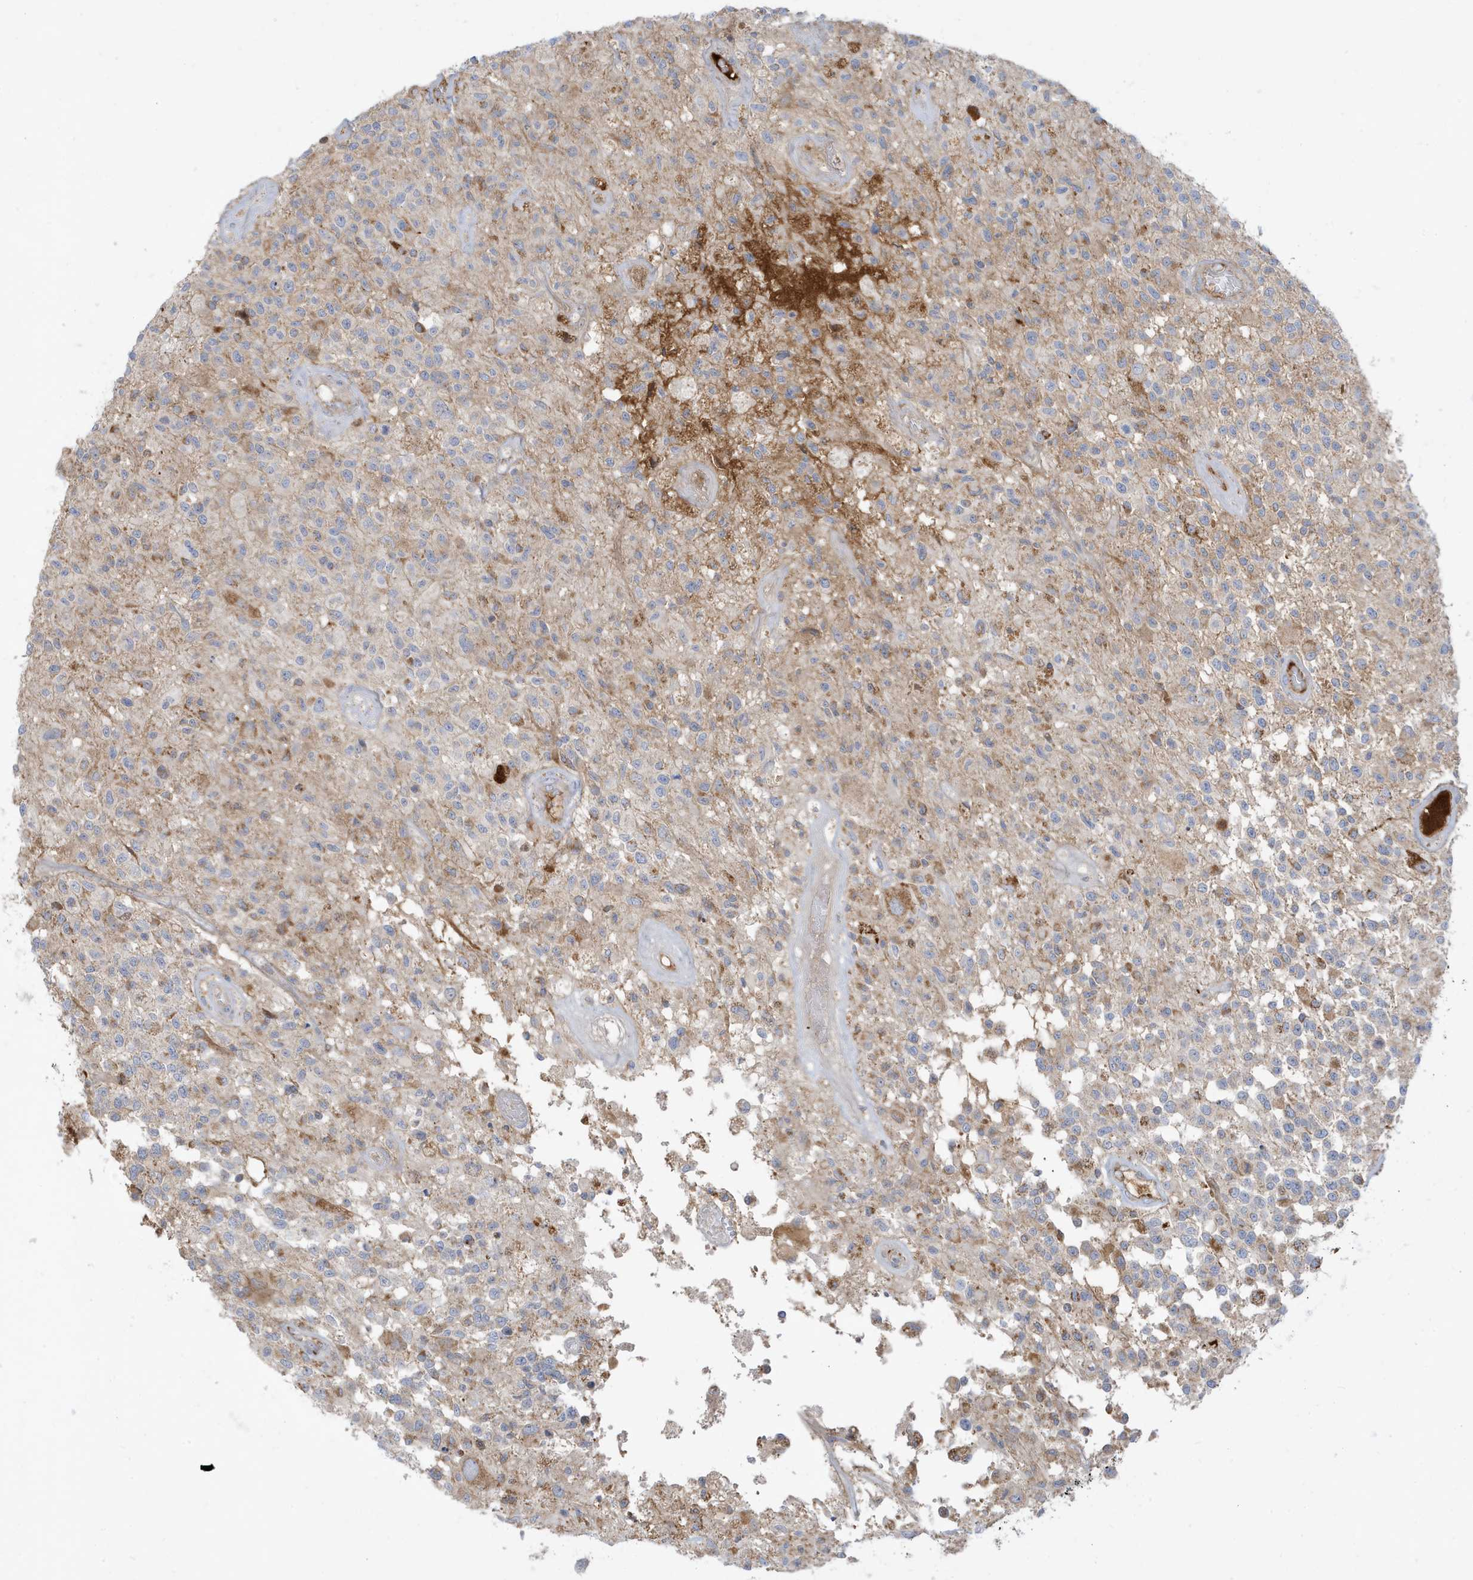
{"staining": {"intensity": "moderate", "quantity": "<25%", "location": "cytoplasmic/membranous"}, "tissue": "glioma", "cell_type": "Tumor cells", "image_type": "cancer", "snomed": [{"axis": "morphology", "description": "Glioma, malignant, High grade"}, {"axis": "morphology", "description": "Glioblastoma, NOS"}, {"axis": "topography", "description": "Brain"}], "caption": "Glioma stained with IHC exhibits moderate cytoplasmic/membranous expression in about <25% of tumor cells.", "gene": "IFT57", "patient": {"sex": "male", "age": 60}}